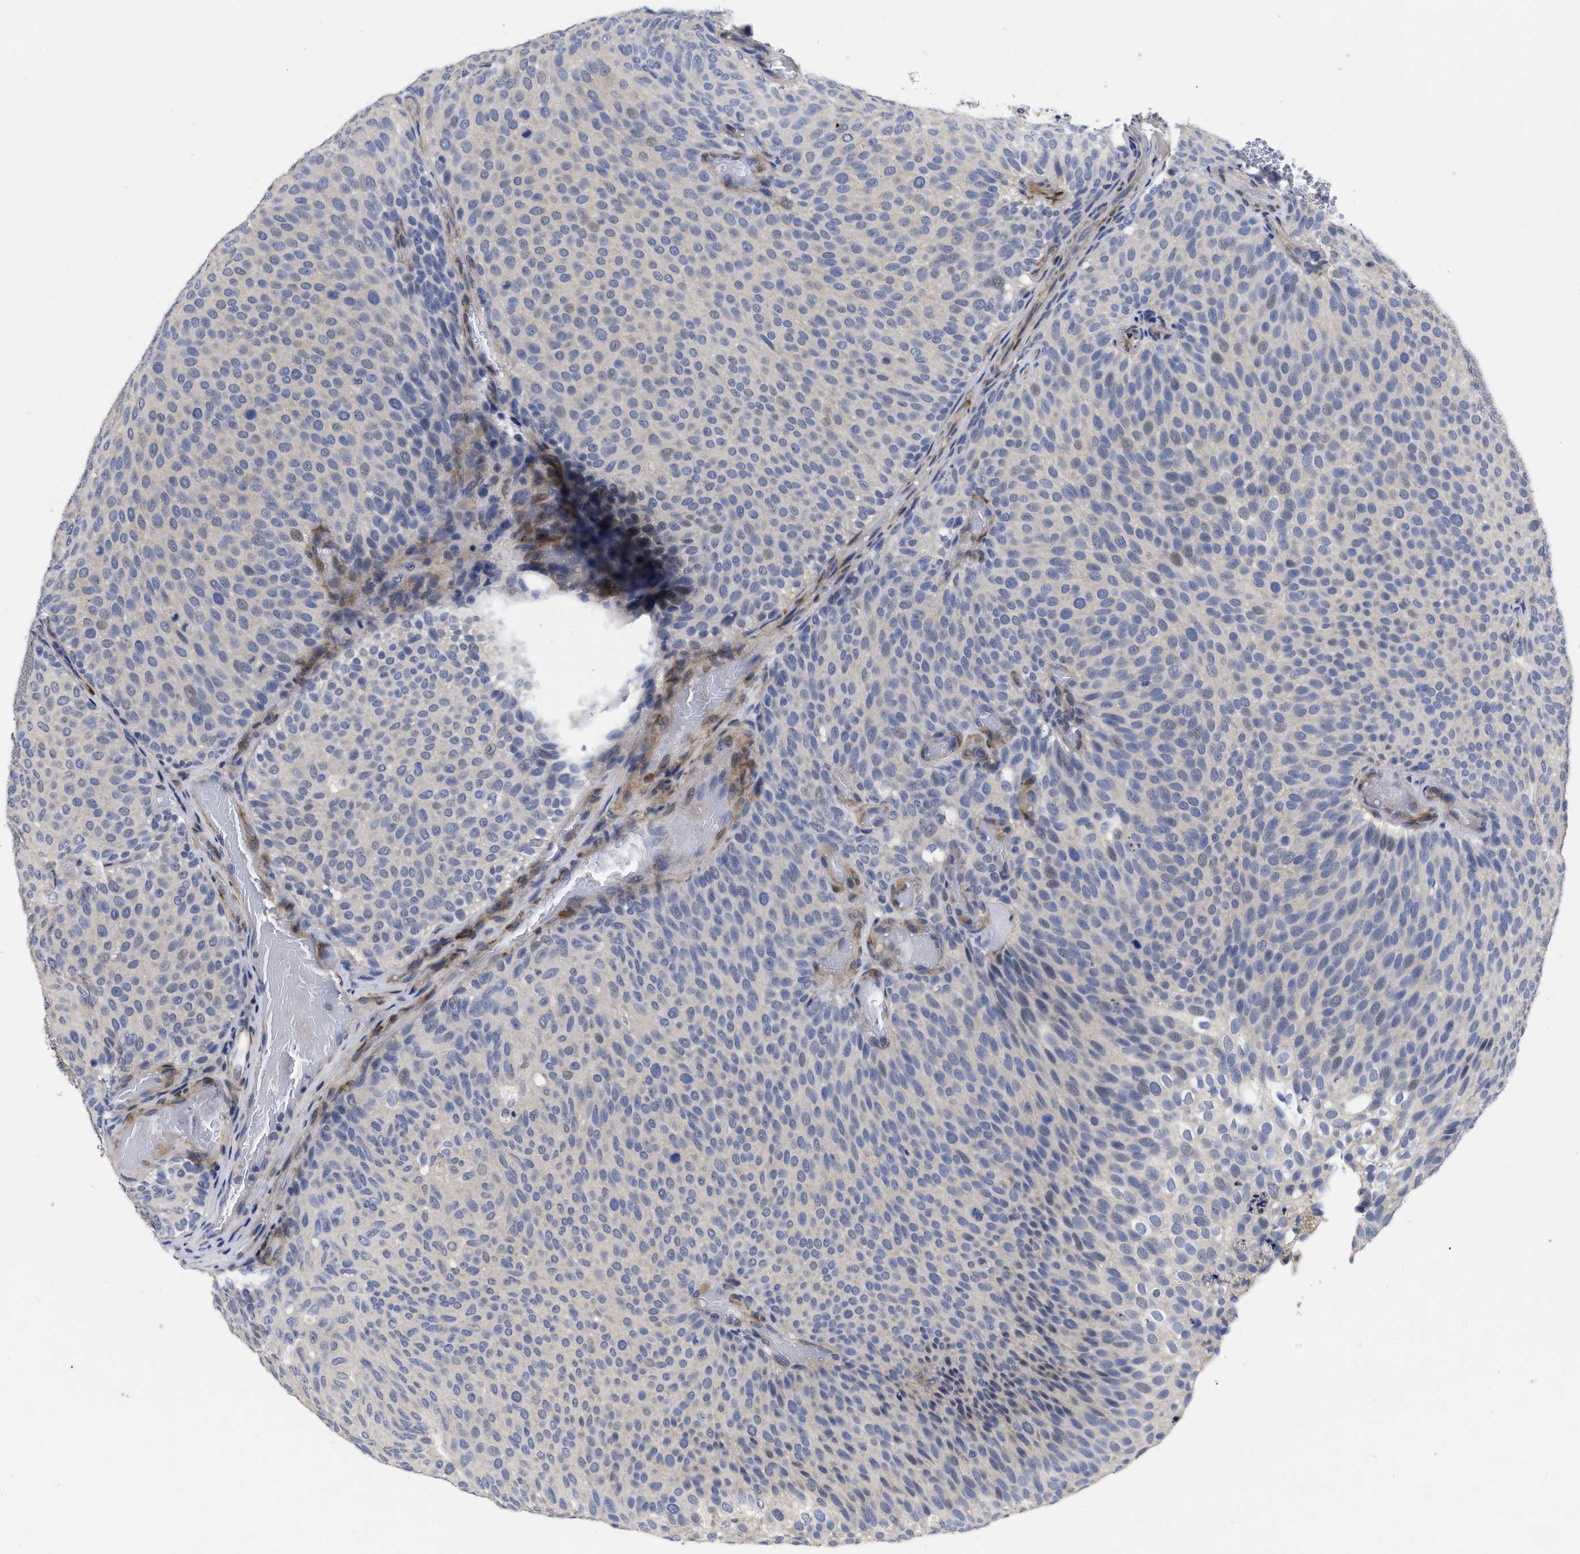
{"staining": {"intensity": "negative", "quantity": "none", "location": "none"}, "tissue": "urothelial cancer", "cell_type": "Tumor cells", "image_type": "cancer", "snomed": [{"axis": "morphology", "description": "Urothelial carcinoma, Low grade"}, {"axis": "topography", "description": "Urinary bladder"}], "caption": "High power microscopy photomicrograph of an IHC photomicrograph of urothelial cancer, revealing no significant staining in tumor cells. (DAB (3,3'-diaminobenzidine) immunohistochemistry (IHC), high magnification).", "gene": "CCN5", "patient": {"sex": "male", "age": 78}}